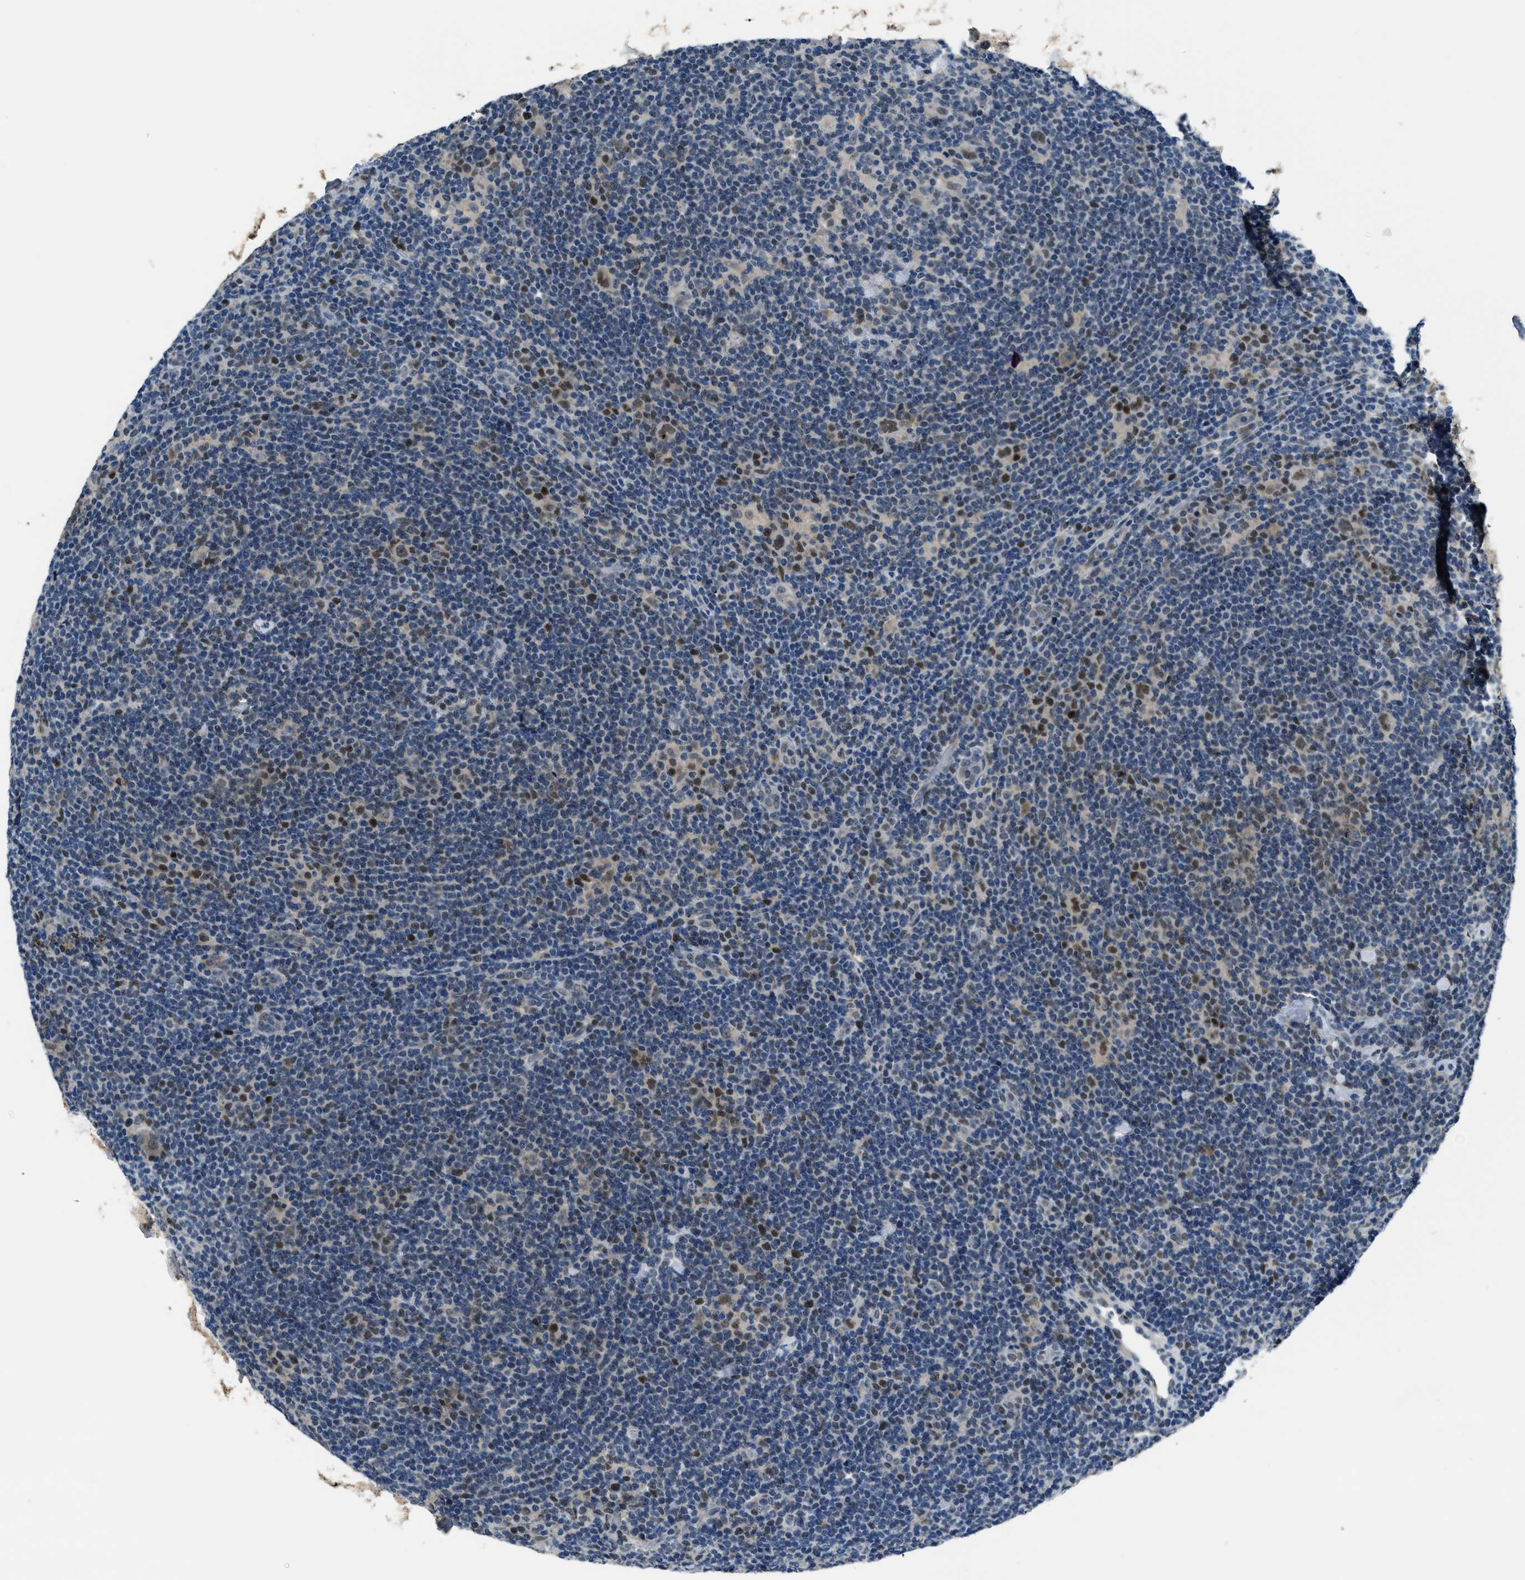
{"staining": {"intensity": "moderate", "quantity": "25%-75%", "location": "nuclear"}, "tissue": "lymphoma", "cell_type": "Tumor cells", "image_type": "cancer", "snomed": [{"axis": "morphology", "description": "Hodgkin's disease, NOS"}, {"axis": "topography", "description": "Lymph node"}], "caption": "The photomicrograph reveals staining of lymphoma, revealing moderate nuclear protein staining (brown color) within tumor cells.", "gene": "DUSP19", "patient": {"sex": "female", "age": 57}}